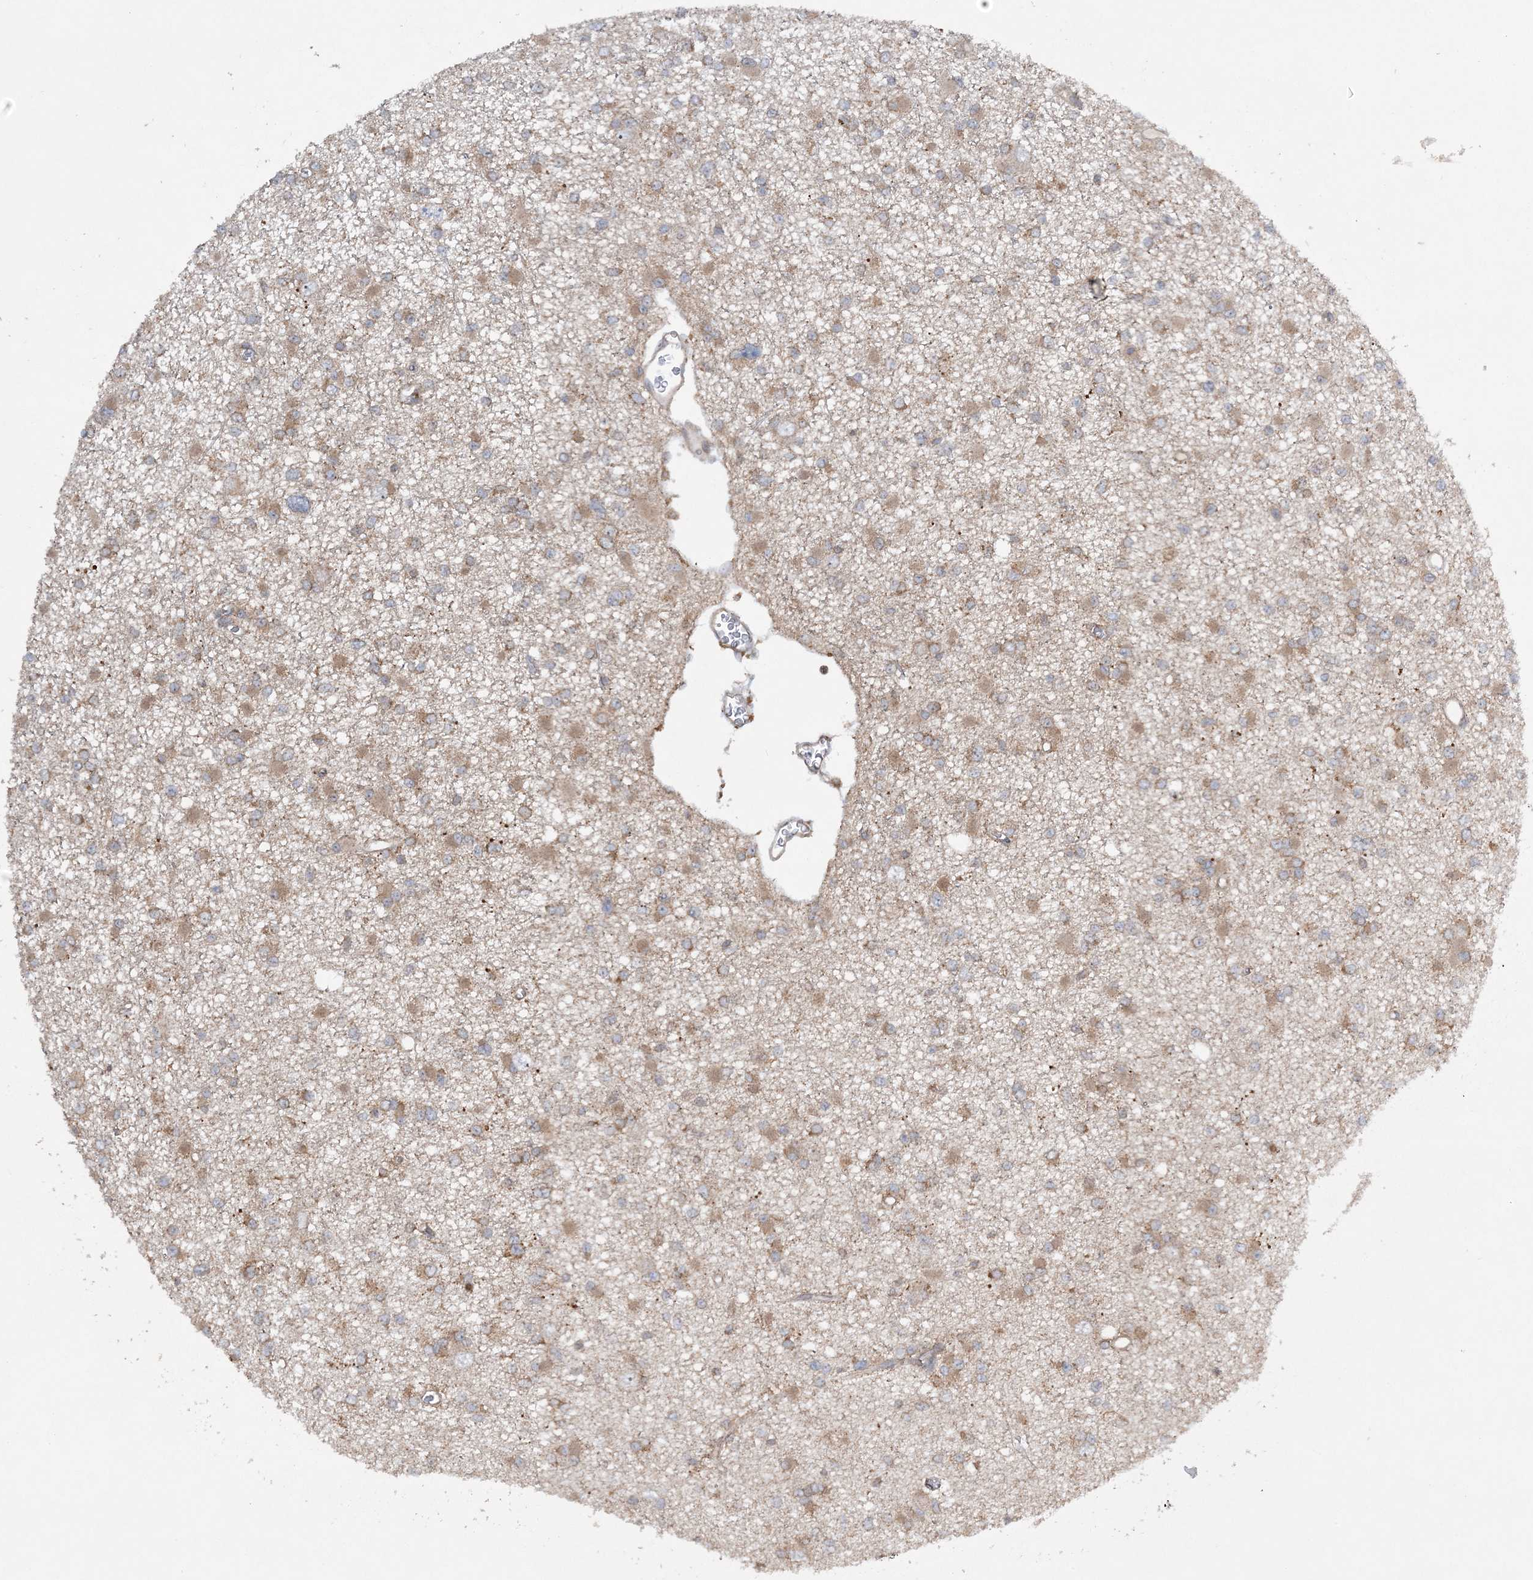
{"staining": {"intensity": "weak", "quantity": "25%-75%", "location": "cytoplasmic/membranous"}, "tissue": "glioma", "cell_type": "Tumor cells", "image_type": "cancer", "snomed": [{"axis": "morphology", "description": "Glioma, malignant, Low grade"}, {"axis": "topography", "description": "Brain"}], "caption": "IHC histopathology image of neoplastic tissue: low-grade glioma (malignant) stained using immunohistochemistry (IHC) reveals low levels of weak protein expression localized specifically in the cytoplasmic/membranous of tumor cells, appearing as a cytoplasmic/membranous brown color.", "gene": "ACAP2", "patient": {"sex": "female", "age": 22}}